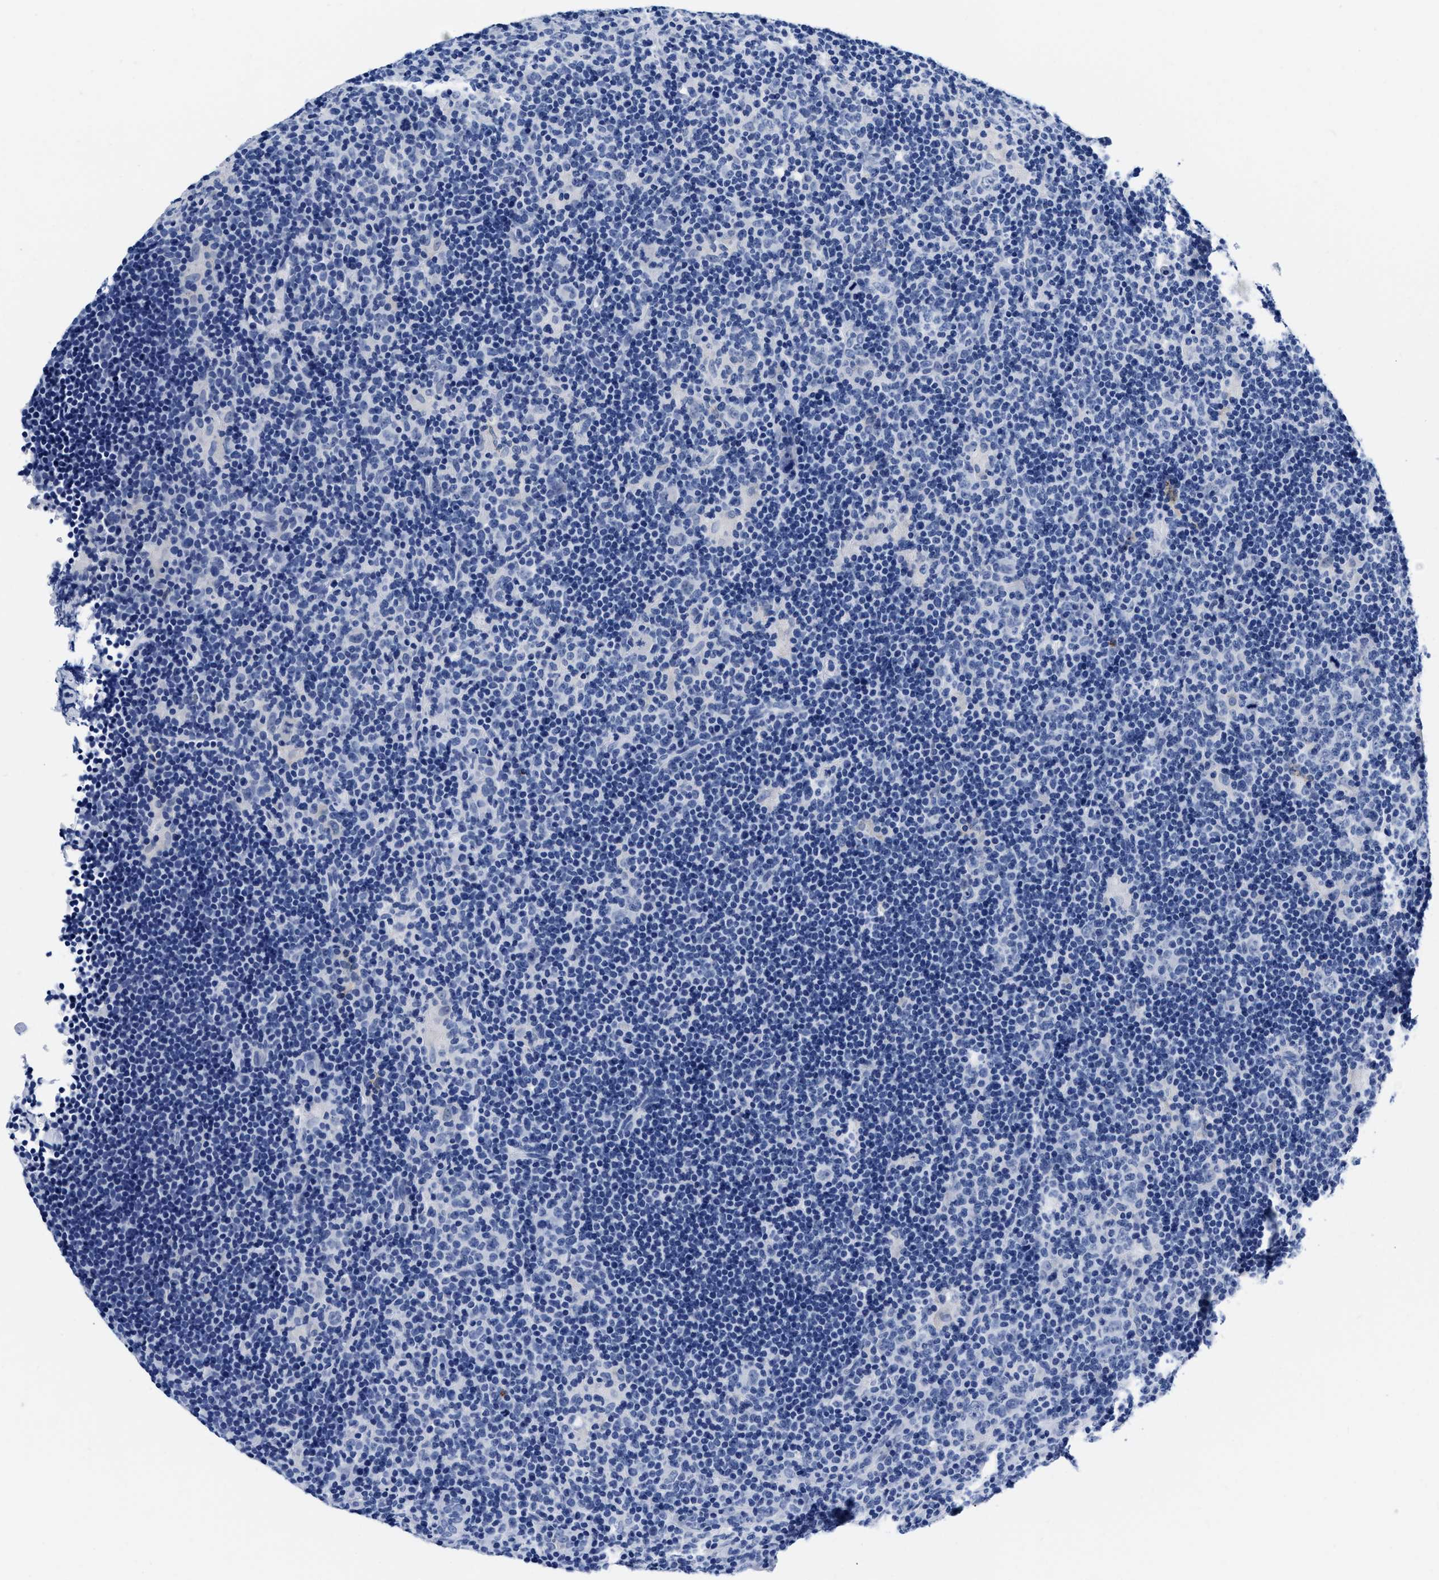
{"staining": {"intensity": "negative", "quantity": "none", "location": "none"}, "tissue": "lymphoma", "cell_type": "Tumor cells", "image_type": "cancer", "snomed": [{"axis": "morphology", "description": "Hodgkin's disease, NOS"}, {"axis": "topography", "description": "Lymph node"}], "caption": "Immunohistochemical staining of human lymphoma displays no significant staining in tumor cells.", "gene": "CER1", "patient": {"sex": "female", "age": 57}}